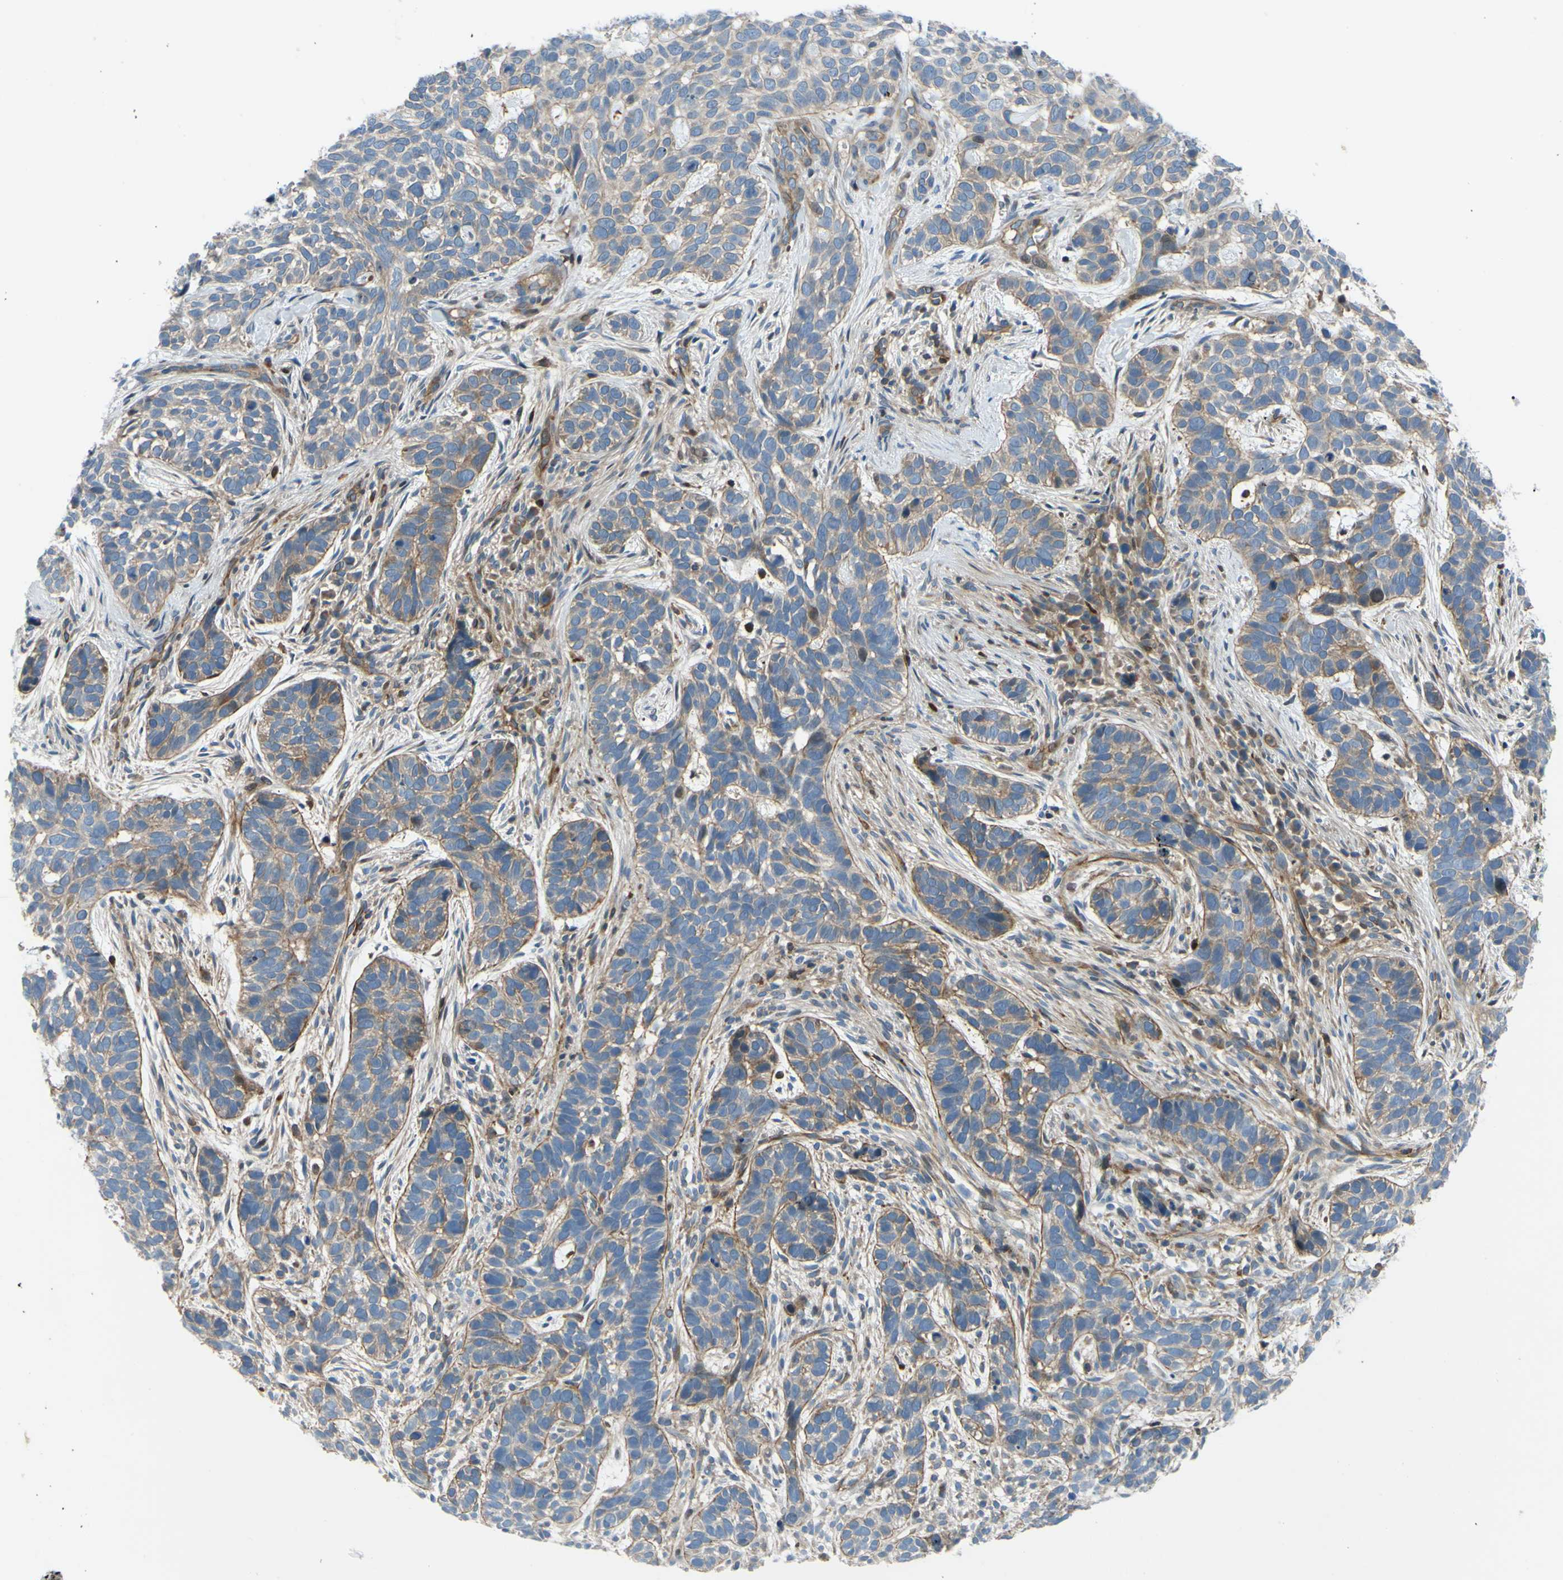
{"staining": {"intensity": "moderate", "quantity": ">75%", "location": "cytoplasmic/membranous"}, "tissue": "skin cancer", "cell_type": "Tumor cells", "image_type": "cancer", "snomed": [{"axis": "morphology", "description": "Basal cell carcinoma"}, {"axis": "topography", "description": "Skin"}], "caption": "Immunohistochemical staining of basal cell carcinoma (skin) reveals medium levels of moderate cytoplasmic/membranous positivity in about >75% of tumor cells.", "gene": "PAK2", "patient": {"sex": "male", "age": 87}}